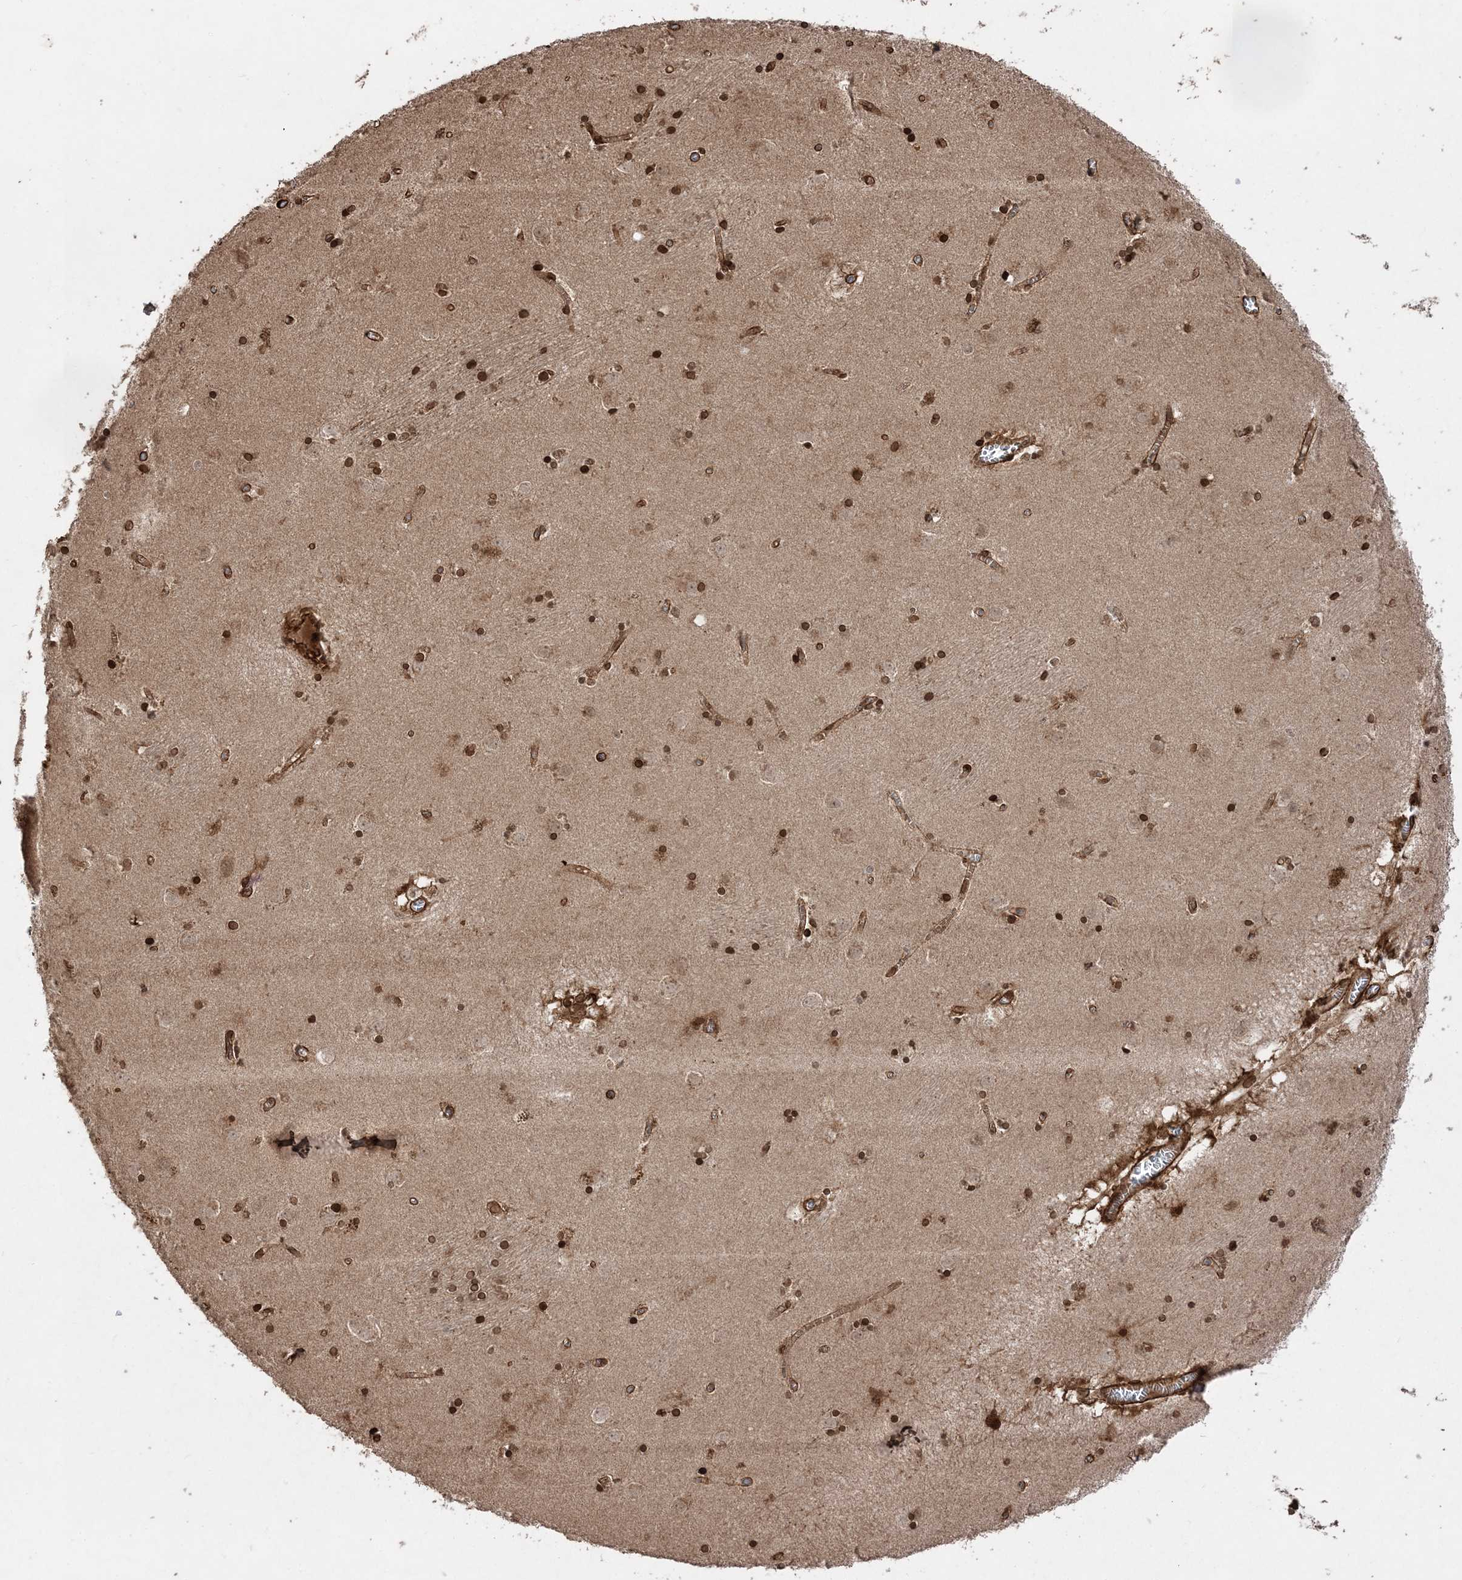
{"staining": {"intensity": "strong", "quantity": ">75%", "location": "nuclear"}, "tissue": "caudate", "cell_type": "Glial cells", "image_type": "normal", "snomed": [{"axis": "morphology", "description": "Normal tissue, NOS"}, {"axis": "topography", "description": "Lateral ventricle wall"}], "caption": "This image displays immunohistochemistry (IHC) staining of unremarkable caudate, with high strong nuclear positivity in approximately >75% of glial cells.", "gene": "ETAA1", "patient": {"sex": "male", "age": 70}}